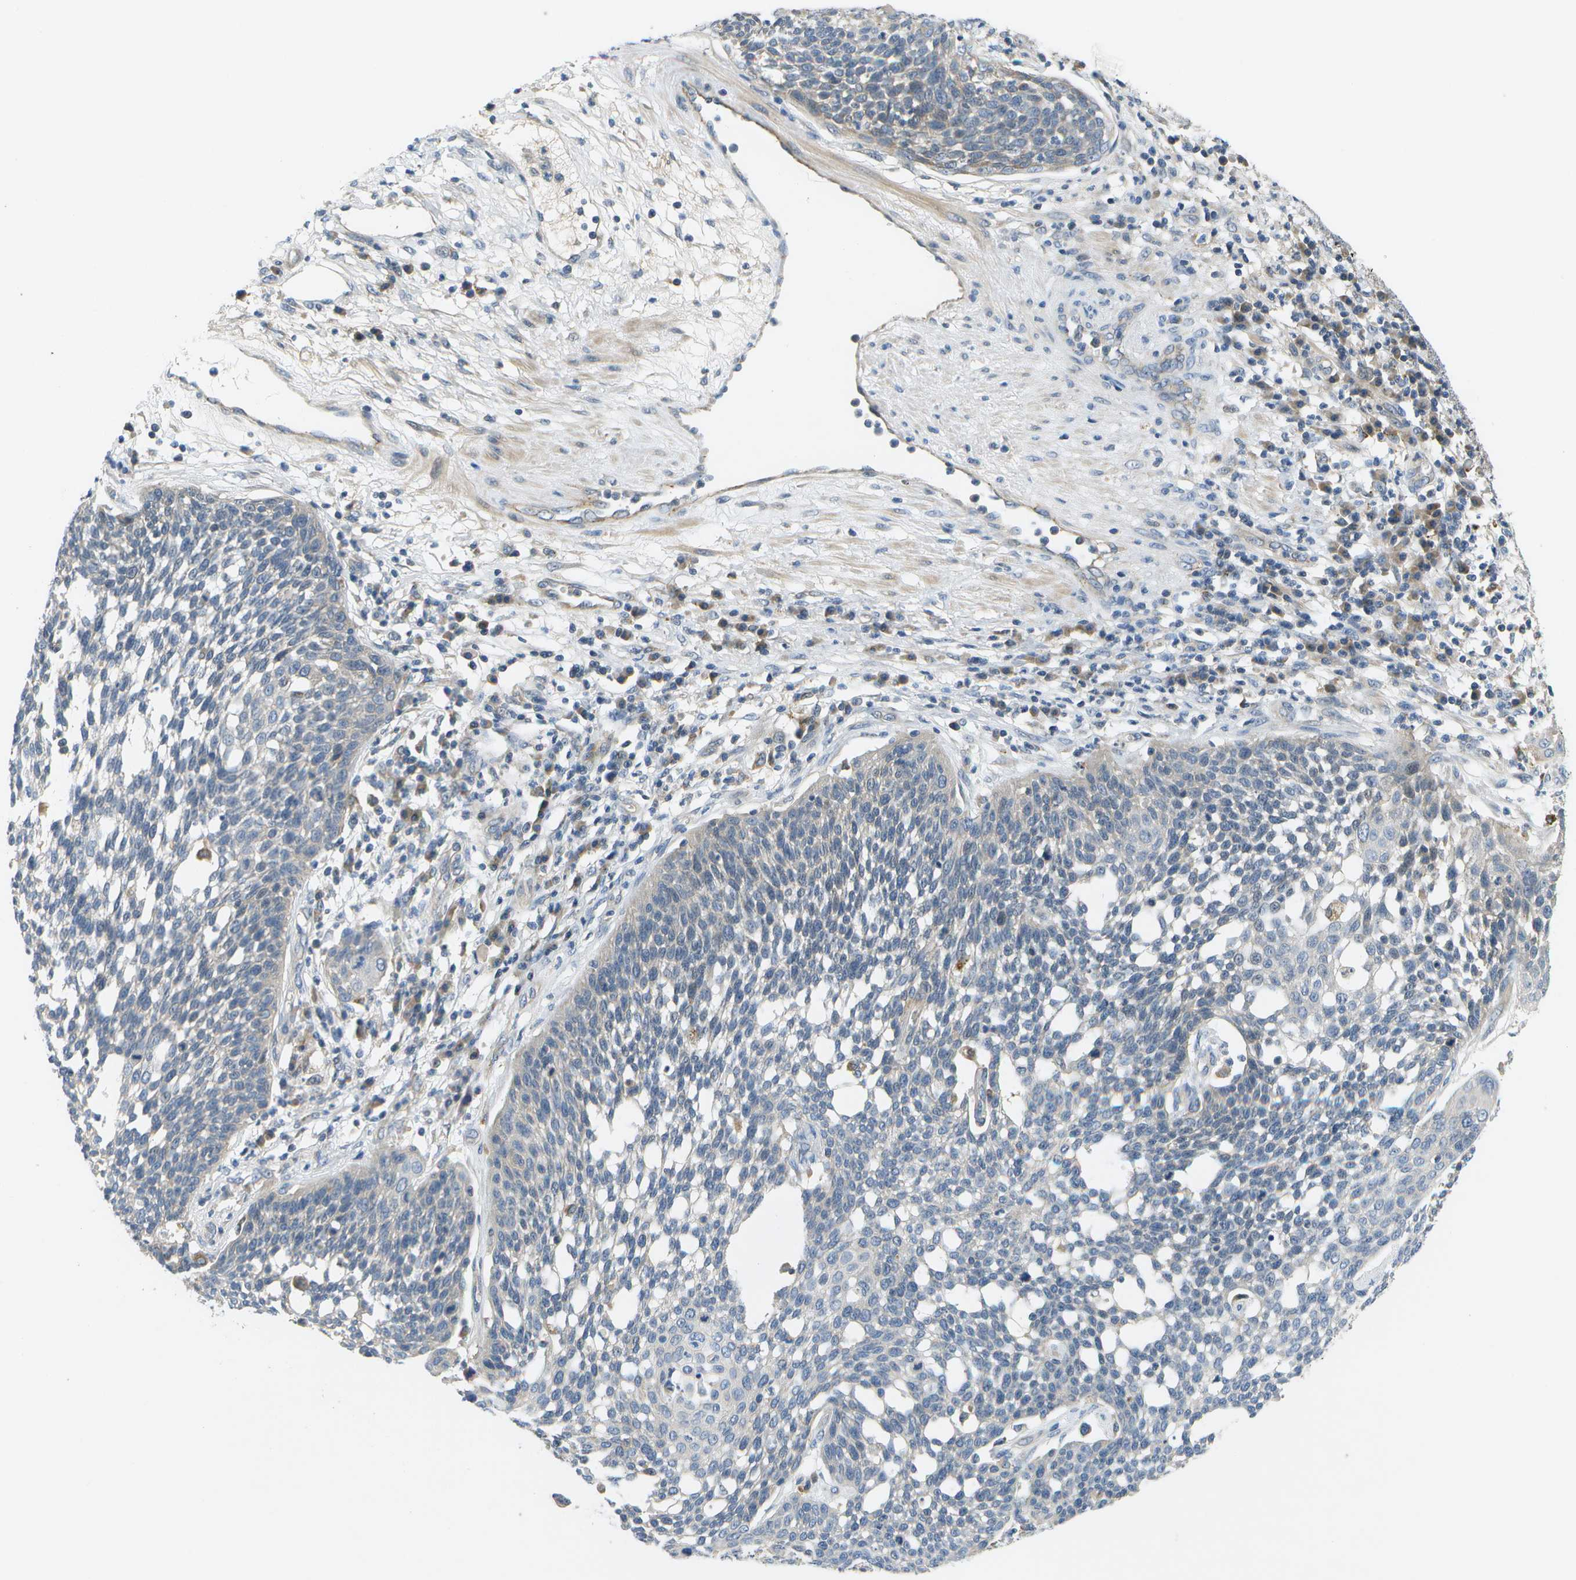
{"staining": {"intensity": "negative", "quantity": "none", "location": "none"}, "tissue": "cervical cancer", "cell_type": "Tumor cells", "image_type": "cancer", "snomed": [{"axis": "morphology", "description": "Squamous cell carcinoma, NOS"}, {"axis": "topography", "description": "Cervix"}], "caption": "Protein analysis of cervical cancer (squamous cell carcinoma) reveals no significant positivity in tumor cells.", "gene": "SLC25A20", "patient": {"sex": "female", "age": 34}}